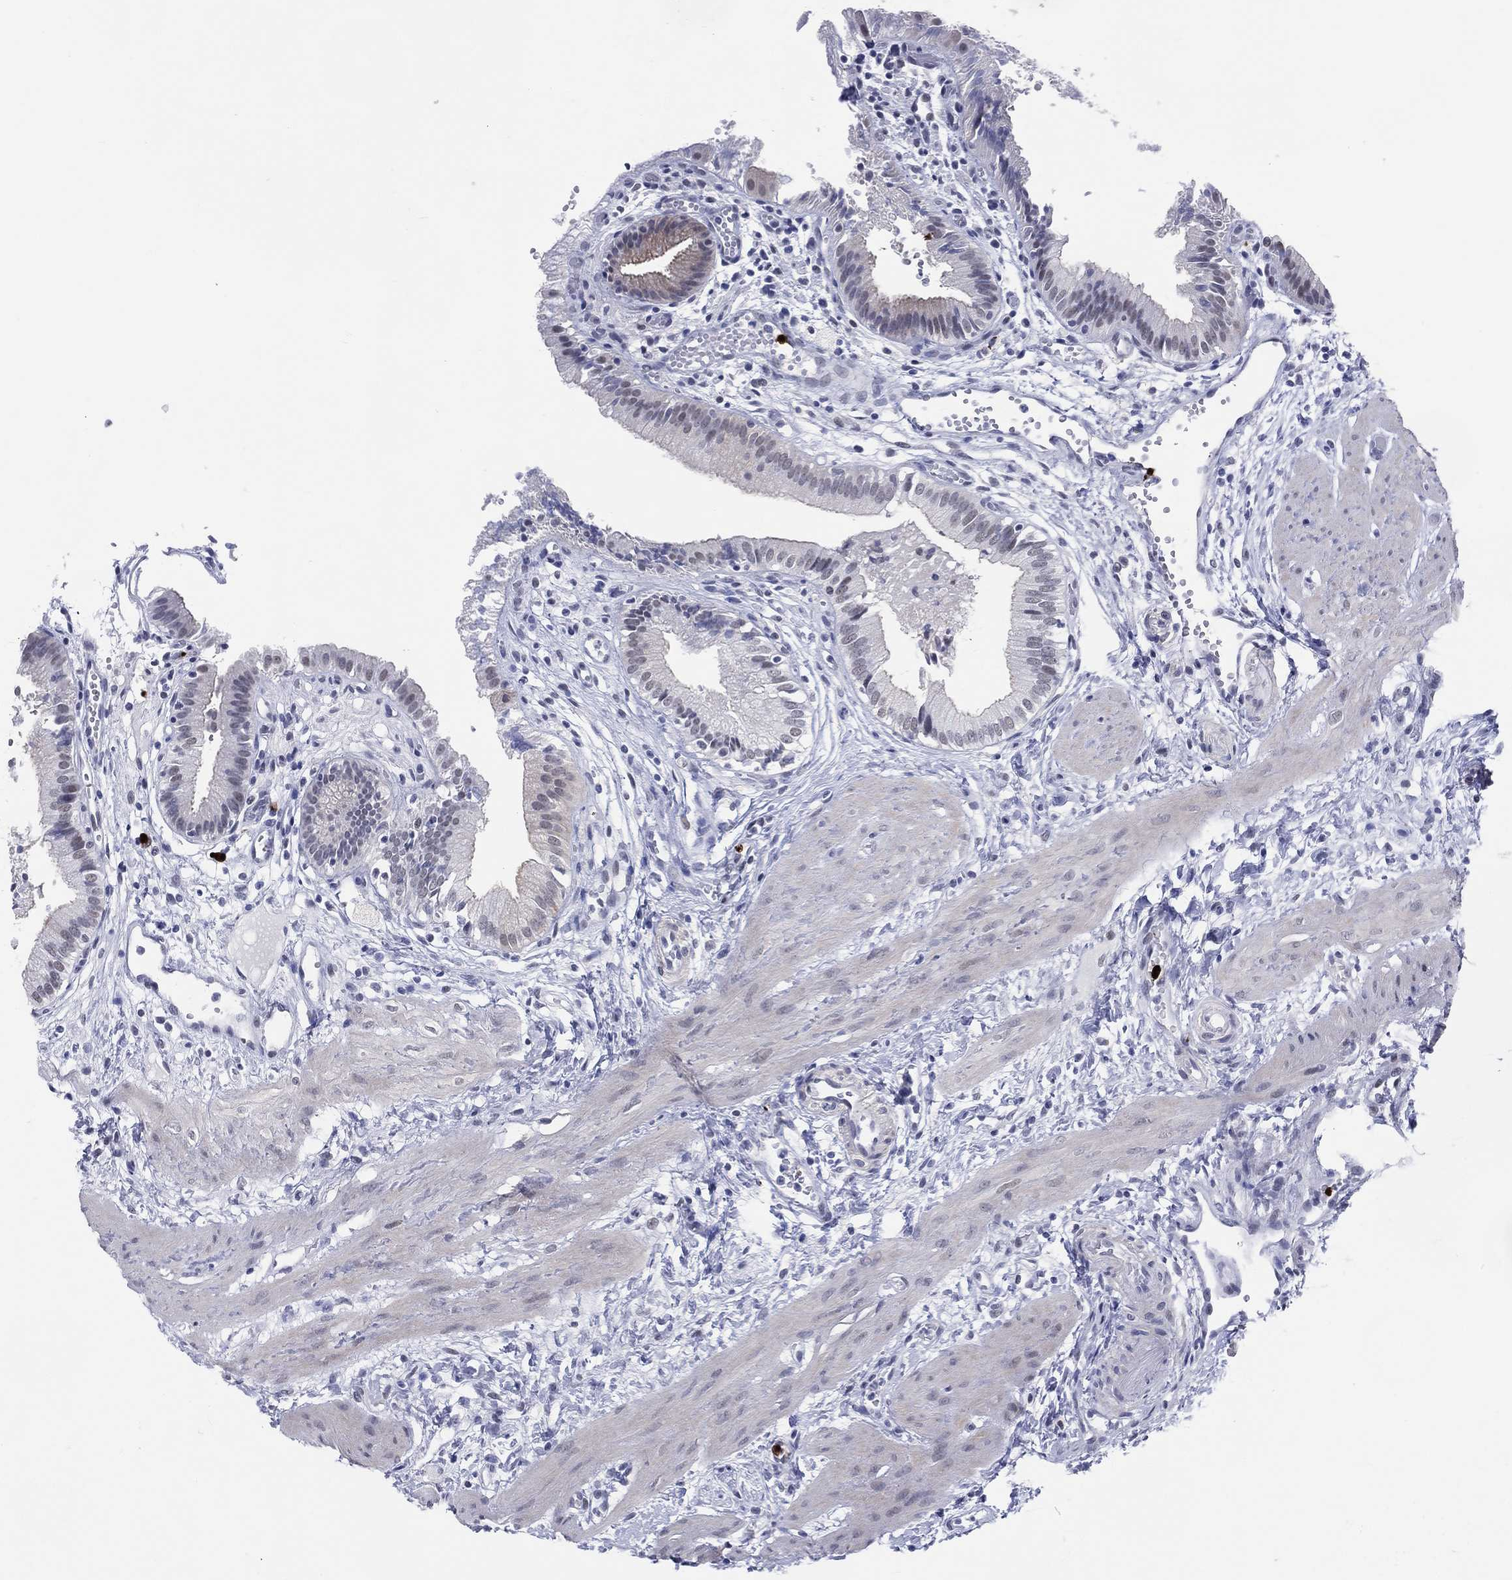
{"staining": {"intensity": "weak", "quantity": "<25%", "location": "cytoplasmic/membranous"}, "tissue": "gallbladder", "cell_type": "Glandular cells", "image_type": "normal", "snomed": [{"axis": "morphology", "description": "Normal tissue, NOS"}, {"axis": "topography", "description": "Gallbladder"}], "caption": "IHC micrograph of unremarkable gallbladder stained for a protein (brown), which reveals no expression in glandular cells. (Immunohistochemistry (ihc), brightfield microscopy, high magnification).", "gene": "CFAP58", "patient": {"sex": "female", "age": 24}}